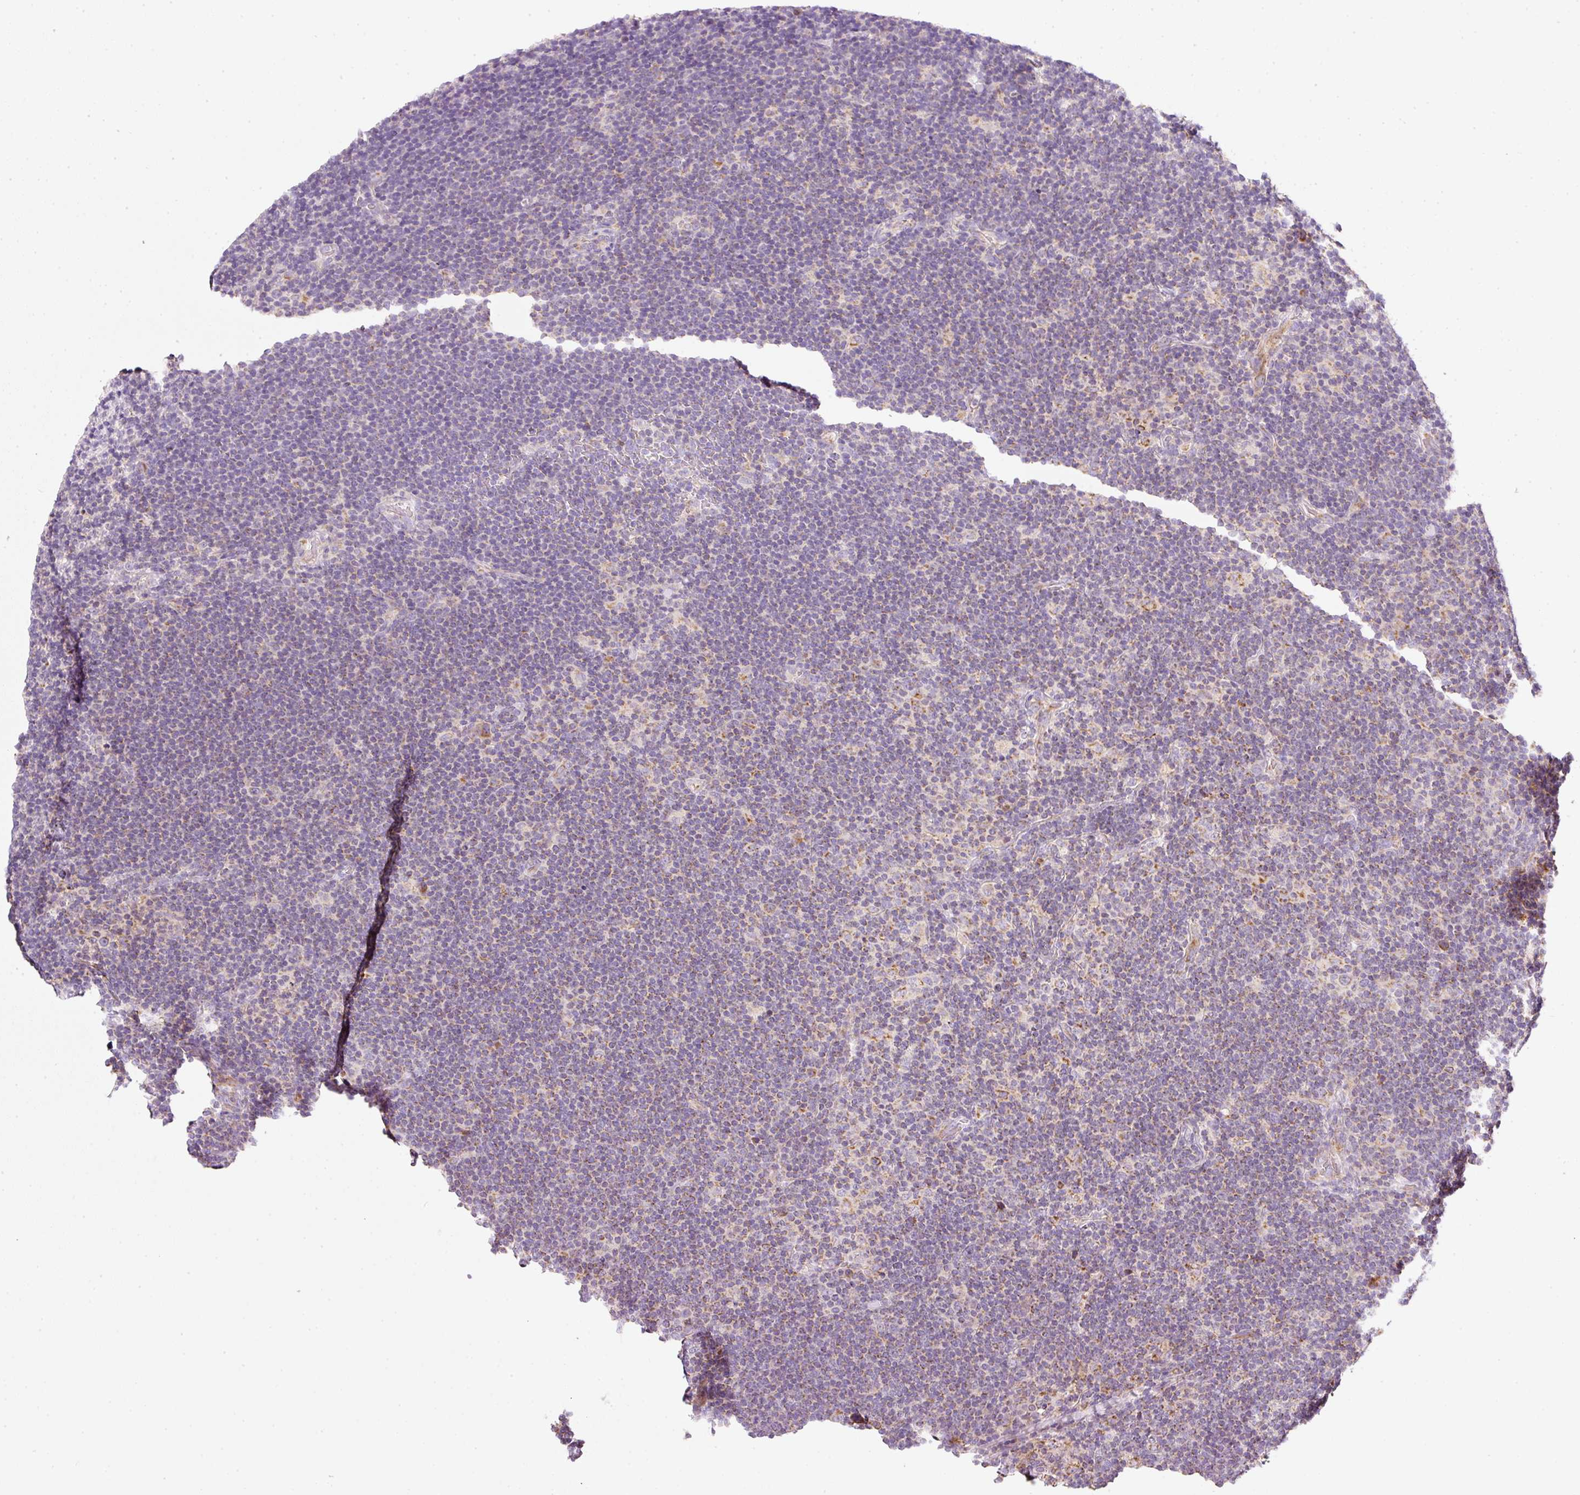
{"staining": {"intensity": "moderate", "quantity": "<25%", "location": "cytoplasmic/membranous"}, "tissue": "lymphoma", "cell_type": "Tumor cells", "image_type": "cancer", "snomed": [{"axis": "morphology", "description": "Hodgkin's disease, NOS"}, {"axis": "topography", "description": "Lymph node"}], "caption": "Human Hodgkin's disease stained for a protein (brown) exhibits moderate cytoplasmic/membranous positive positivity in approximately <25% of tumor cells.", "gene": "NDUFA1", "patient": {"sex": "female", "age": 57}}